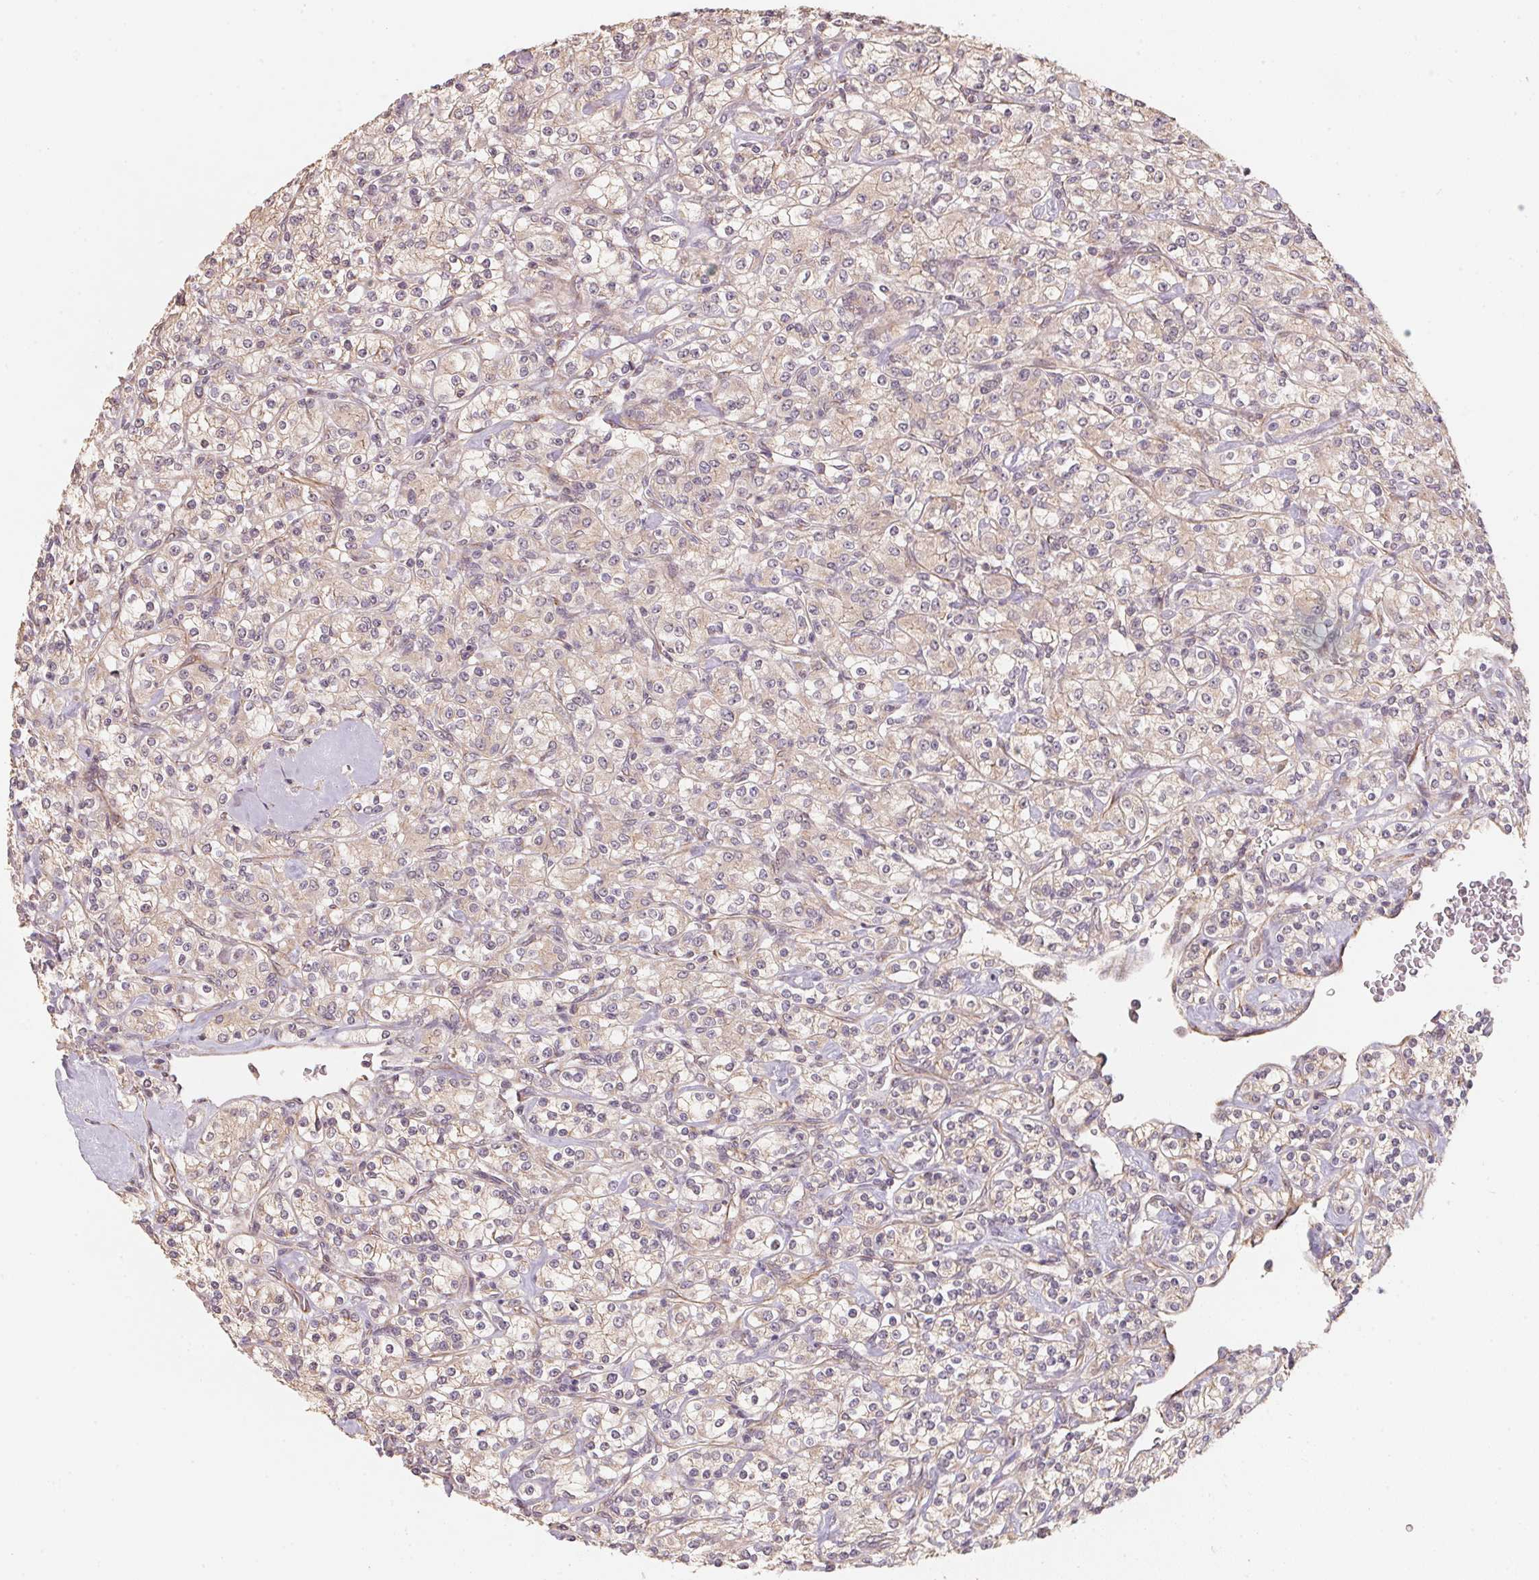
{"staining": {"intensity": "weak", "quantity": "25%-75%", "location": "cytoplasmic/membranous"}, "tissue": "renal cancer", "cell_type": "Tumor cells", "image_type": "cancer", "snomed": [{"axis": "morphology", "description": "Adenocarcinoma, NOS"}, {"axis": "topography", "description": "Kidney"}], "caption": "IHC histopathology image of human renal cancer stained for a protein (brown), which displays low levels of weak cytoplasmic/membranous expression in about 25%-75% of tumor cells.", "gene": "TSPAN12", "patient": {"sex": "male", "age": 77}}